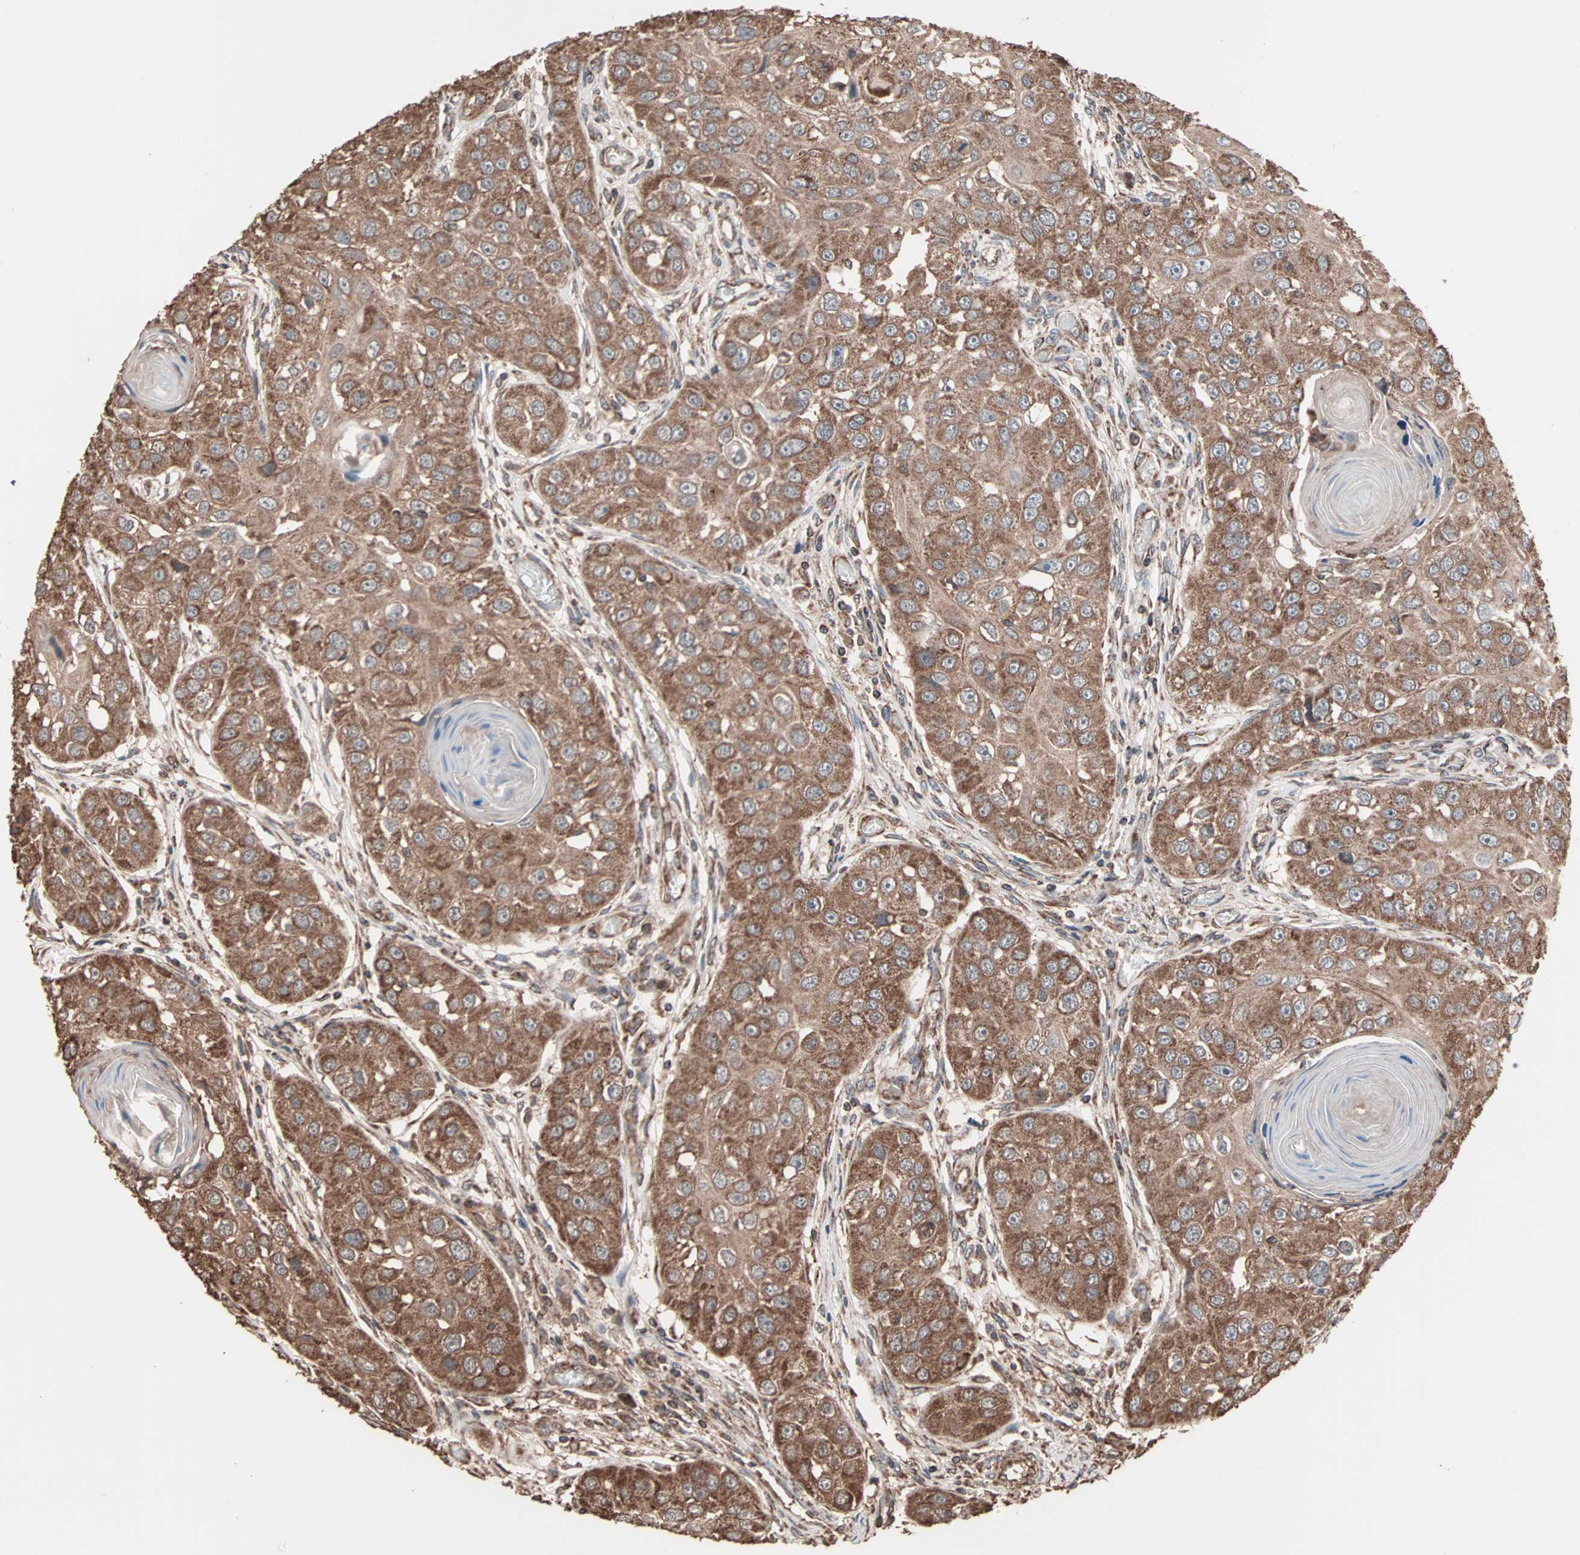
{"staining": {"intensity": "moderate", "quantity": ">75%", "location": "cytoplasmic/membranous"}, "tissue": "head and neck cancer", "cell_type": "Tumor cells", "image_type": "cancer", "snomed": [{"axis": "morphology", "description": "Normal tissue, NOS"}, {"axis": "morphology", "description": "Squamous cell carcinoma, NOS"}, {"axis": "topography", "description": "Skeletal muscle"}, {"axis": "topography", "description": "Head-Neck"}], "caption": "Head and neck cancer (squamous cell carcinoma) stained for a protein displays moderate cytoplasmic/membranous positivity in tumor cells.", "gene": "MRPL2", "patient": {"sex": "male", "age": 51}}